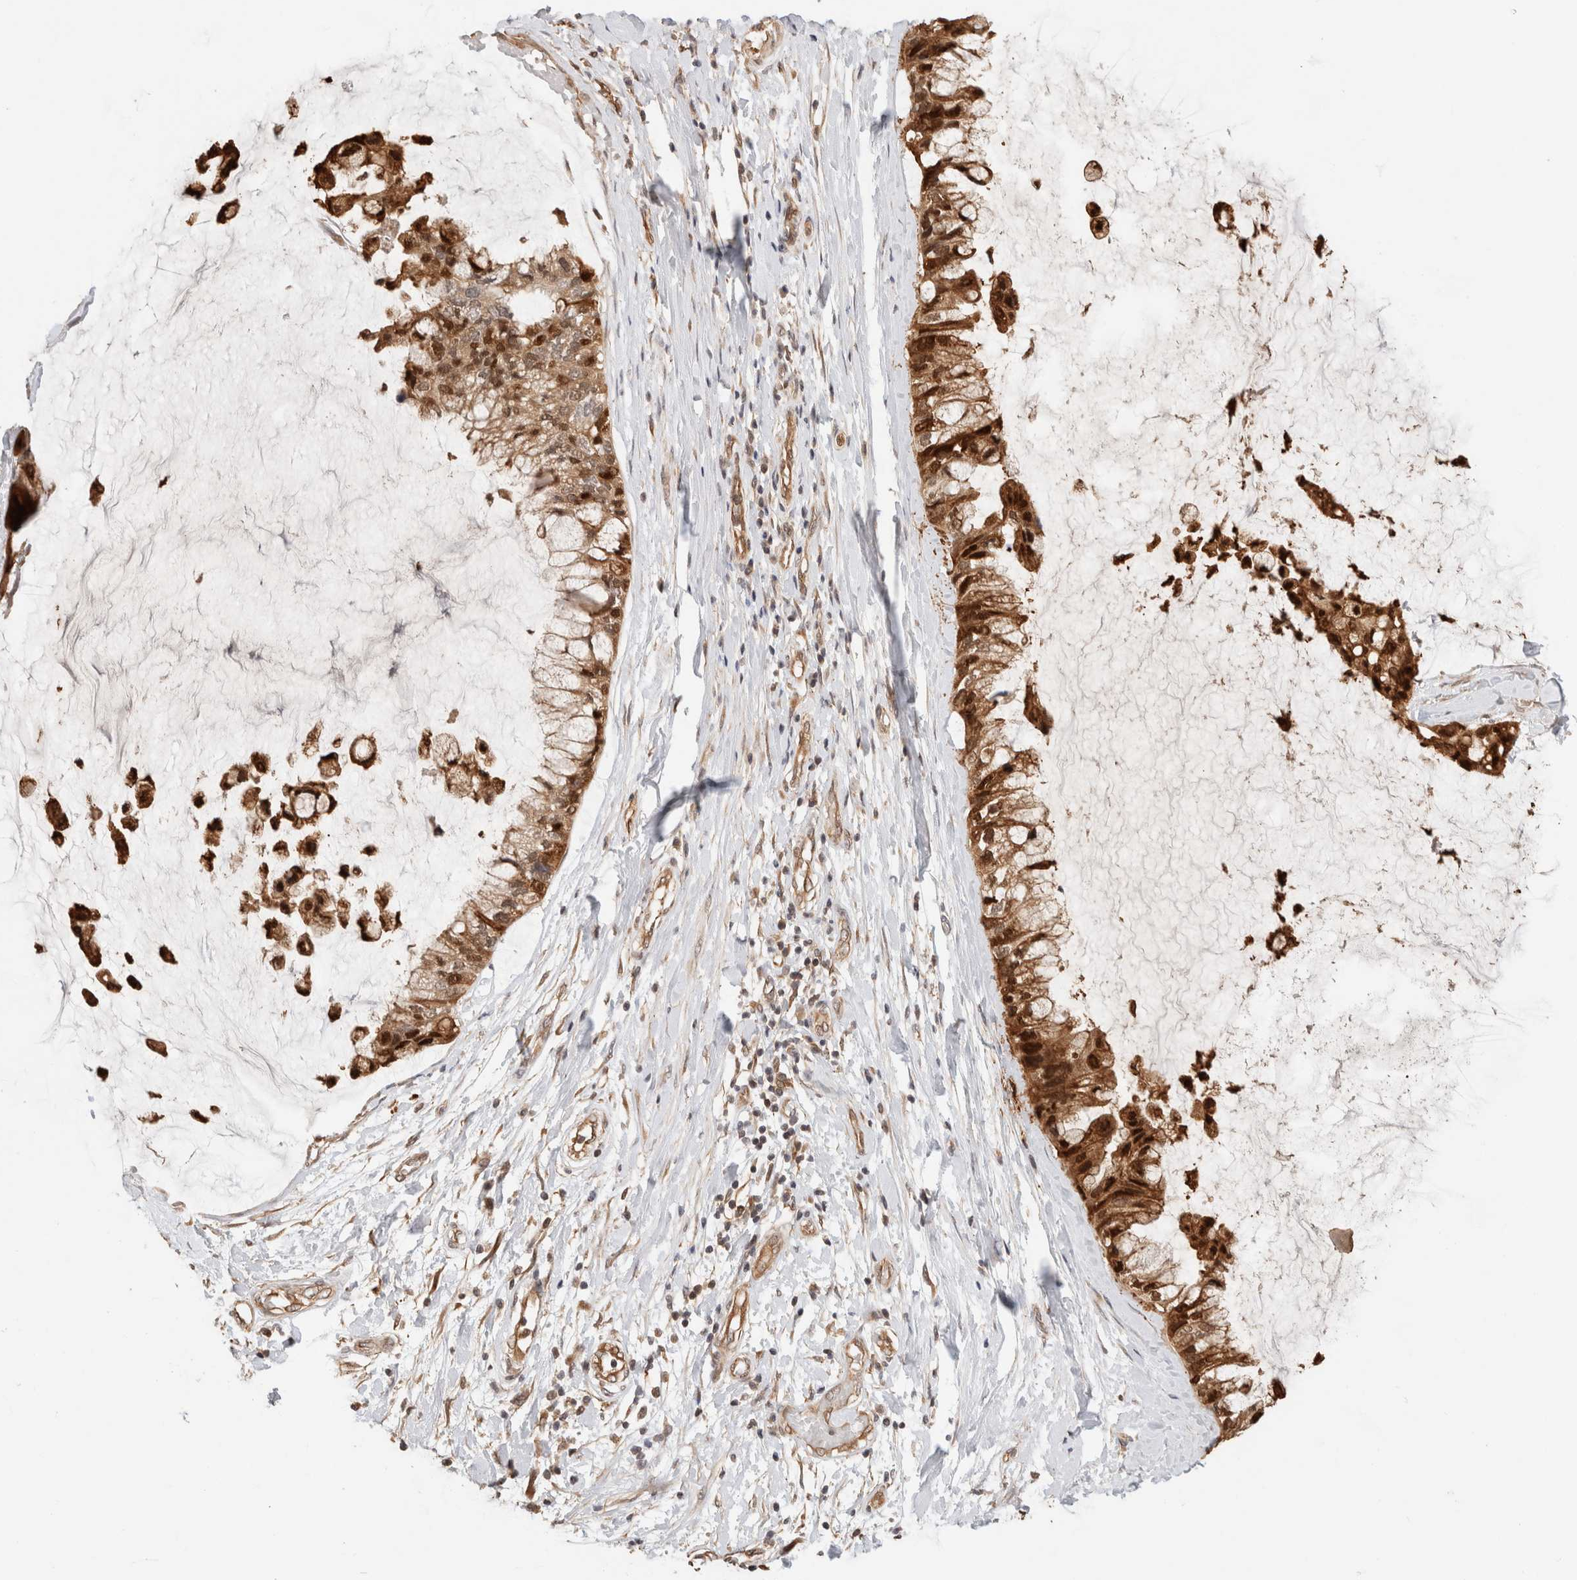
{"staining": {"intensity": "moderate", "quantity": ">75%", "location": "cytoplasmic/membranous,nuclear"}, "tissue": "ovarian cancer", "cell_type": "Tumor cells", "image_type": "cancer", "snomed": [{"axis": "morphology", "description": "Cystadenocarcinoma, mucinous, NOS"}, {"axis": "topography", "description": "Ovary"}], "caption": "A brown stain labels moderate cytoplasmic/membranous and nuclear expression of a protein in human mucinous cystadenocarcinoma (ovarian) tumor cells.", "gene": "OTUD6B", "patient": {"sex": "female", "age": 39}}